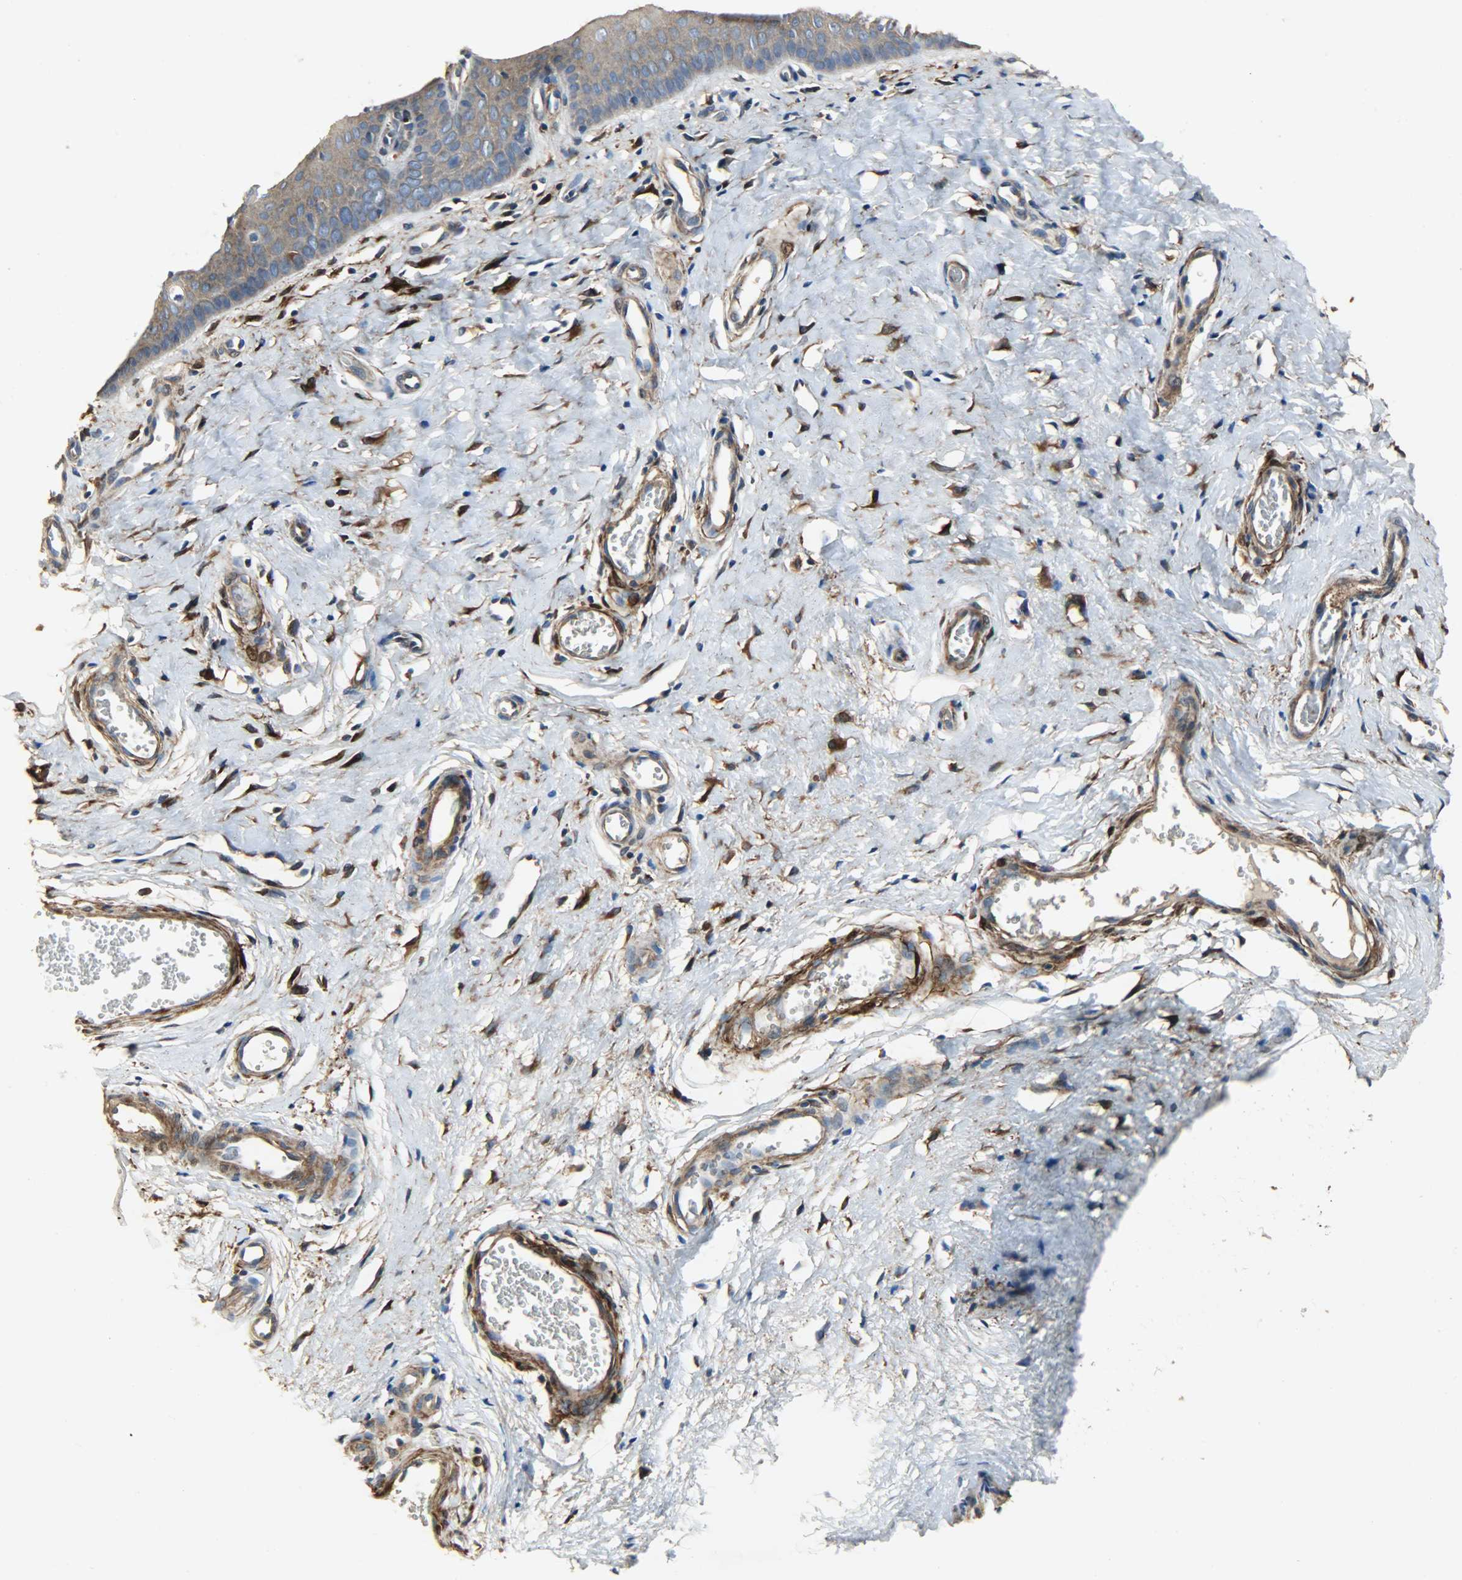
{"staining": {"intensity": "strong", "quantity": ">75%", "location": "cytoplasmic/membranous"}, "tissue": "cervix", "cell_type": "Glandular cells", "image_type": "normal", "snomed": [{"axis": "morphology", "description": "Normal tissue, NOS"}, {"axis": "topography", "description": "Cervix"}], "caption": "Cervix stained with DAB immunohistochemistry (IHC) exhibits high levels of strong cytoplasmic/membranous expression in approximately >75% of glandular cells.", "gene": "C1orf198", "patient": {"sex": "female", "age": 55}}